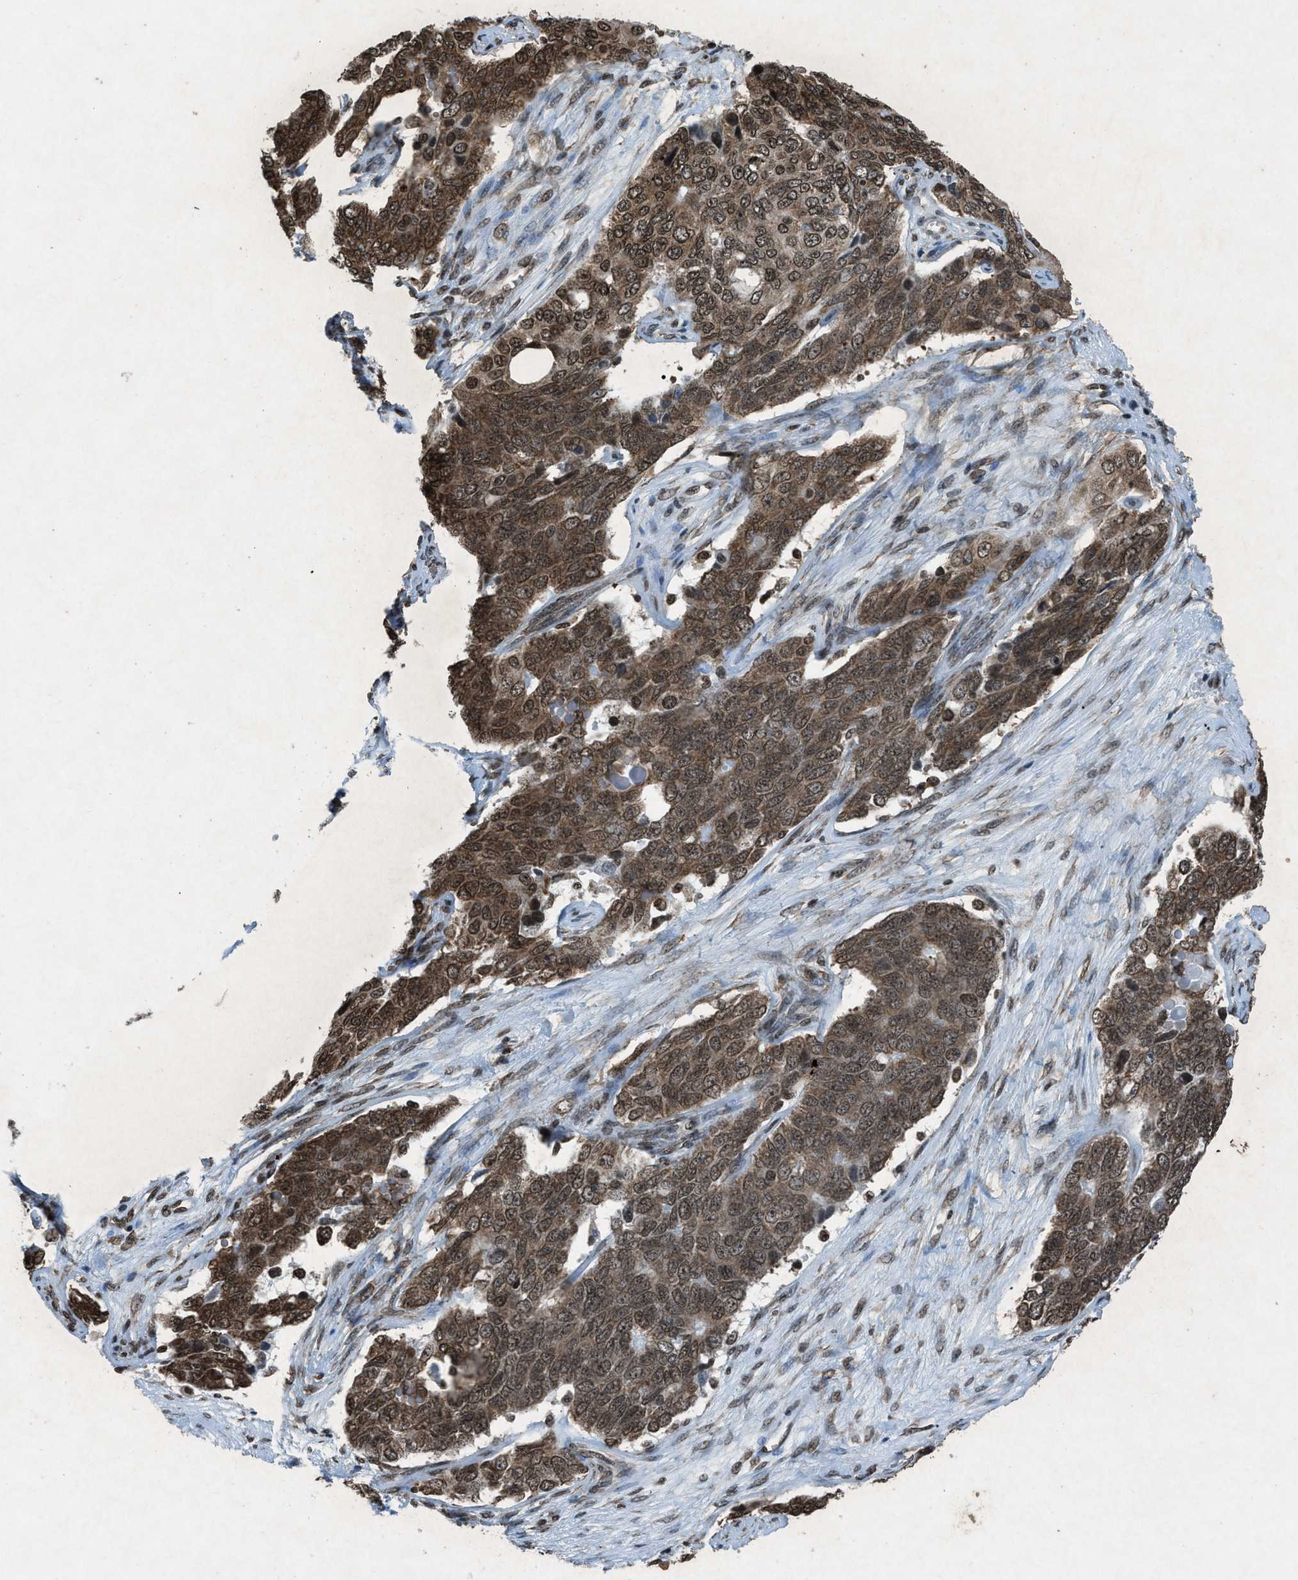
{"staining": {"intensity": "moderate", "quantity": ">75%", "location": "cytoplasmic/membranous,nuclear"}, "tissue": "ovarian cancer", "cell_type": "Tumor cells", "image_type": "cancer", "snomed": [{"axis": "morphology", "description": "Carcinoma, endometroid"}, {"axis": "topography", "description": "Ovary"}], "caption": "Immunohistochemical staining of ovarian endometroid carcinoma reveals medium levels of moderate cytoplasmic/membranous and nuclear expression in about >75% of tumor cells.", "gene": "NXF1", "patient": {"sex": "female", "age": 51}}